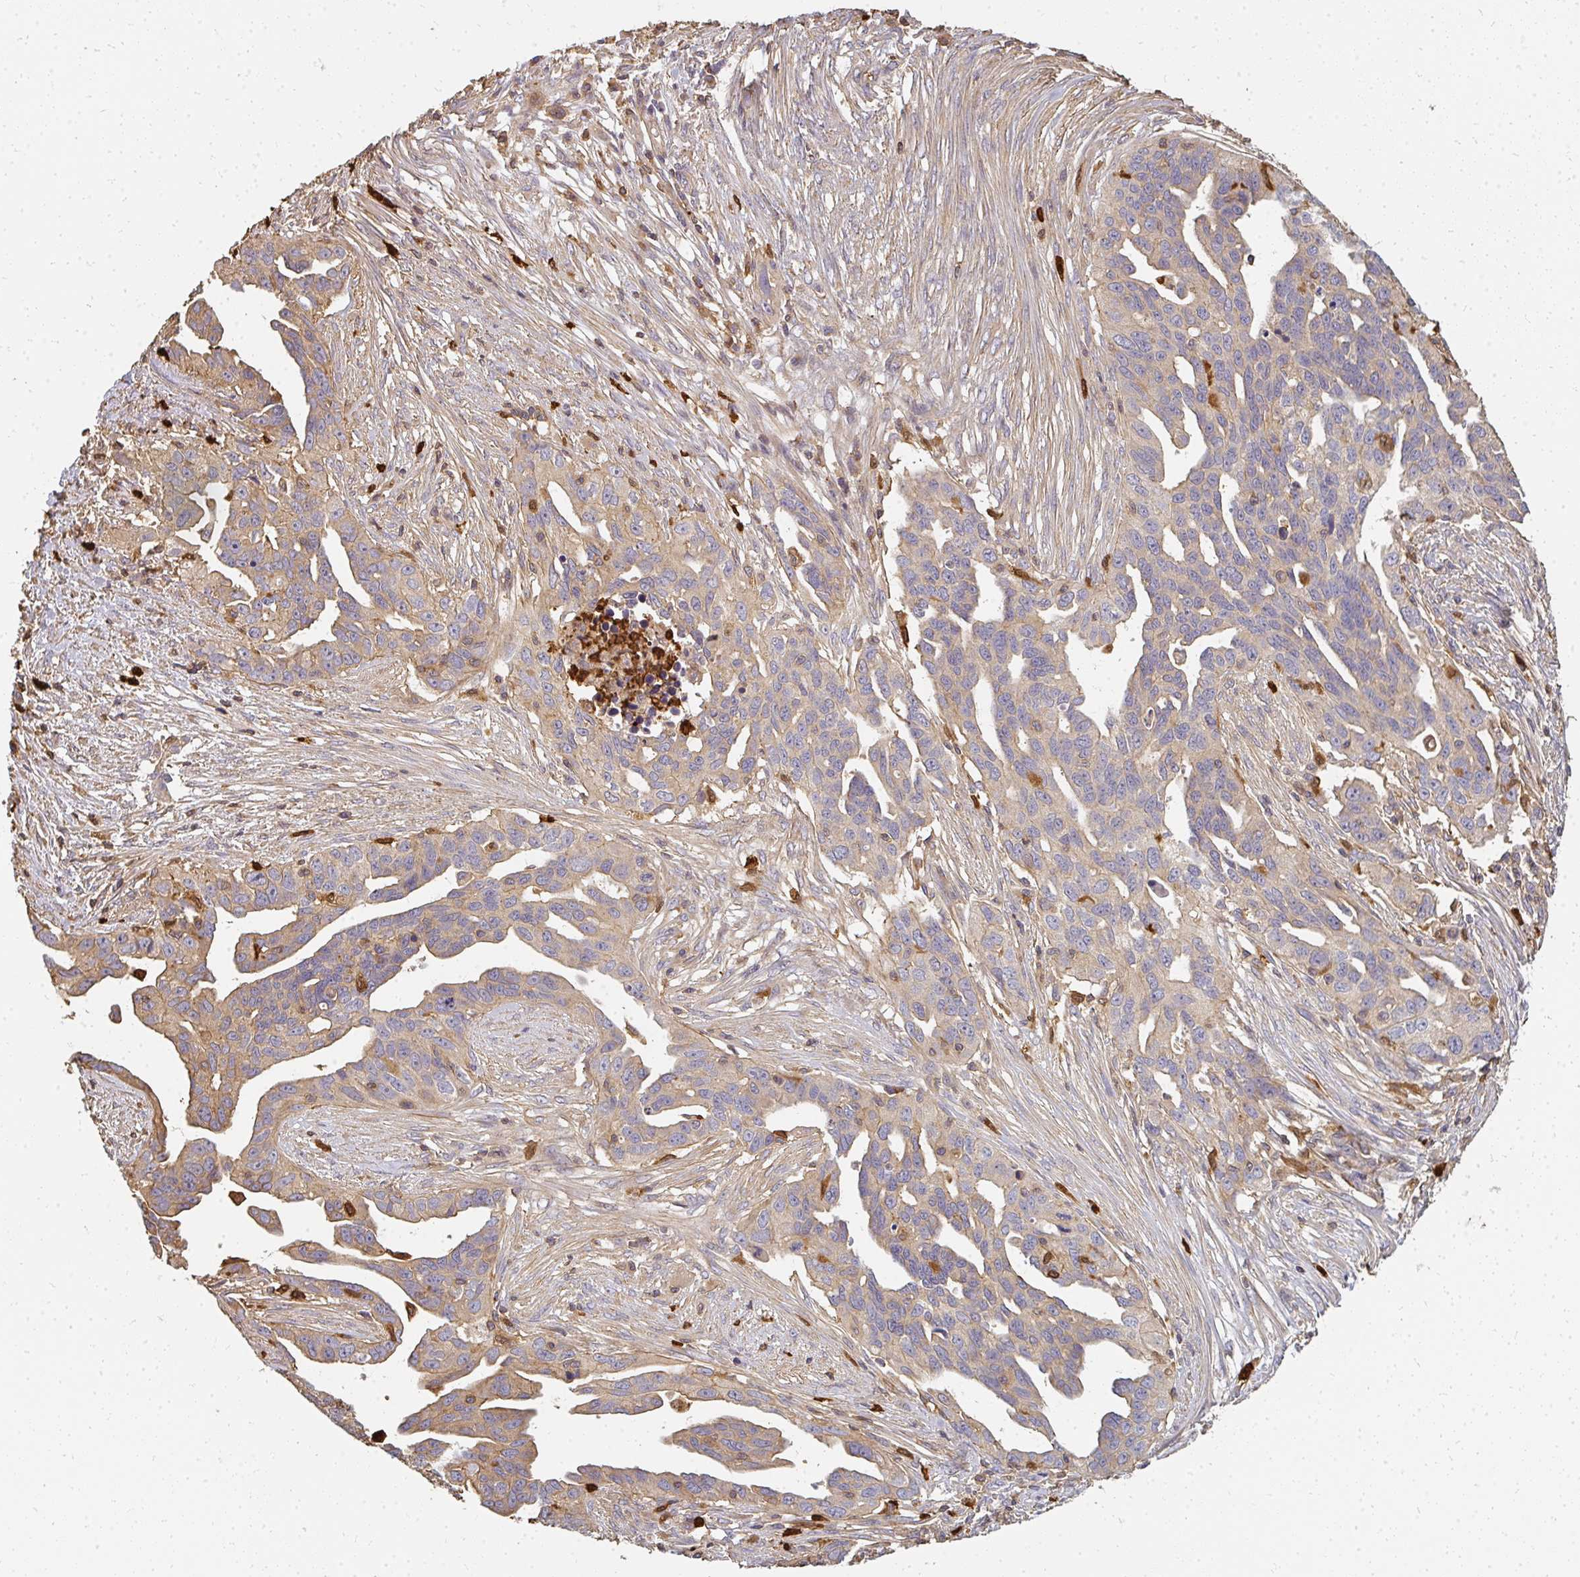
{"staining": {"intensity": "weak", "quantity": "25%-75%", "location": "cytoplasmic/membranous"}, "tissue": "ovarian cancer", "cell_type": "Tumor cells", "image_type": "cancer", "snomed": [{"axis": "morphology", "description": "Carcinoma, endometroid"}, {"axis": "morphology", "description": "Cystadenocarcinoma, serous, NOS"}, {"axis": "topography", "description": "Ovary"}], "caption": "A high-resolution image shows IHC staining of ovarian serous cystadenocarcinoma, which reveals weak cytoplasmic/membranous positivity in about 25%-75% of tumor cells. Ihc stains the protein in brown and the nuclei are stained blue.", "gene": "CNTRL", "patient": {"sex": "female", "age": 45}}